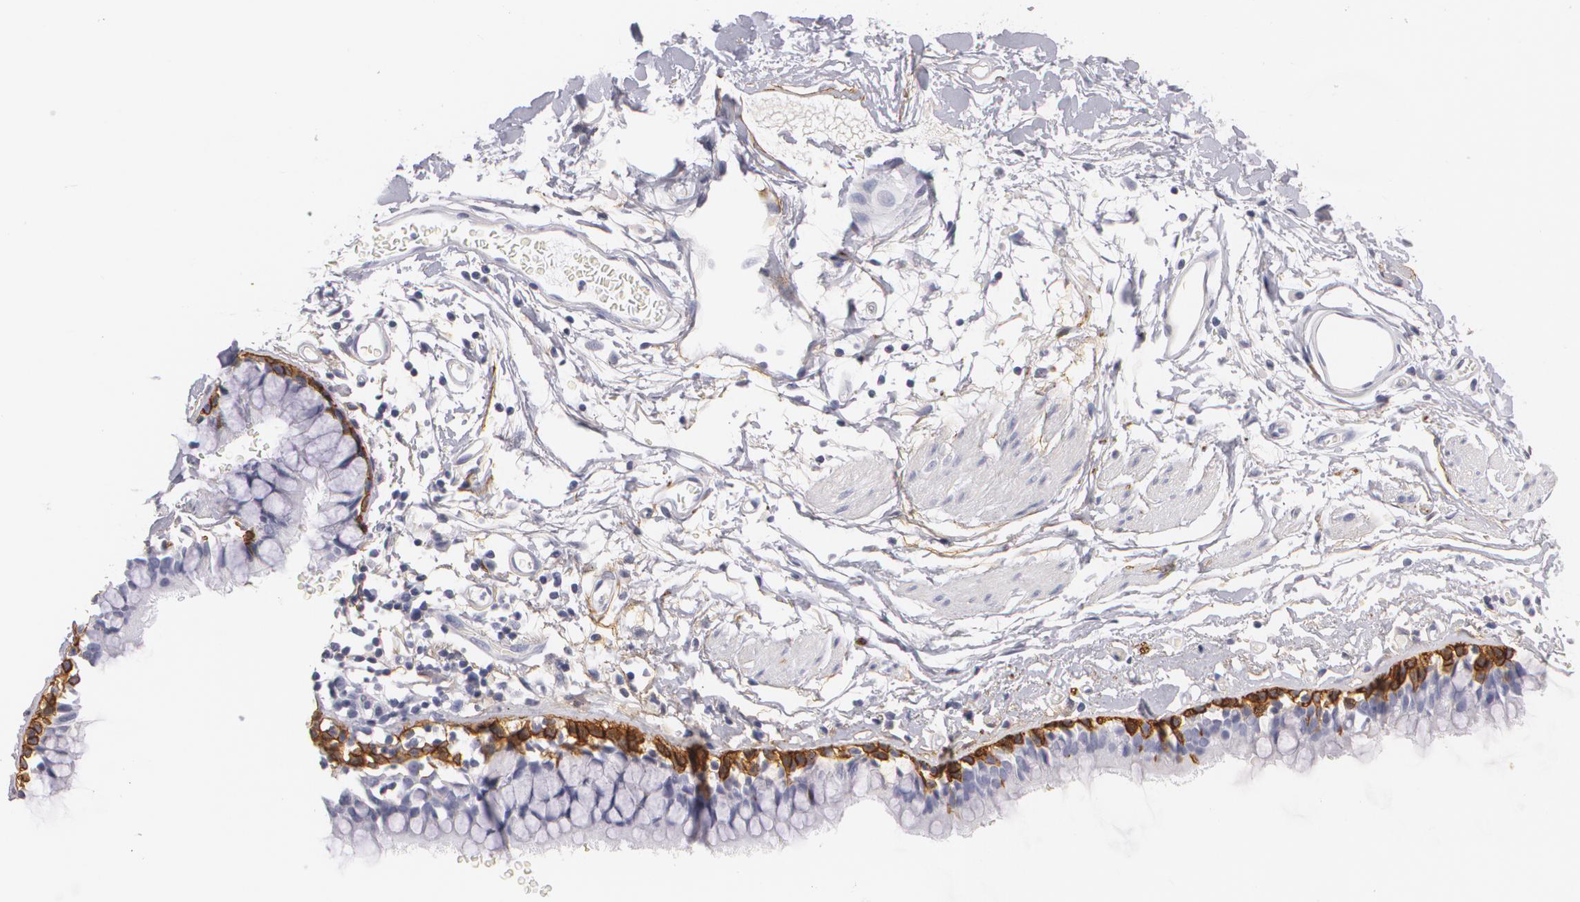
{"staining": {"intensity": "strong", "quantity": "<25%", "location": "cytoplasmic/membranous"}, "tissue": "bronchus", "cell_type": "Respiratory epithelial cells", "image_type": "normal", "snomed": [{"axis": "morphology", "description": "Normal tissue, NOS"}, {"axis": "topography", "description": "Lymph node of abdomen"}, {"axis": "topography", "description": "Lymph node of pelvis"}], "caption": "Respiratory epithelial cells show strong cytoplasmic/membranous staining in approximately <25% of cells in normal bronchus. (DAB (3,3'-diaminobenzidine) IHC with brightfield microscopy, high magnification).", "gene": "NGFR", "patient": {"sex": "female", "age": 65}}